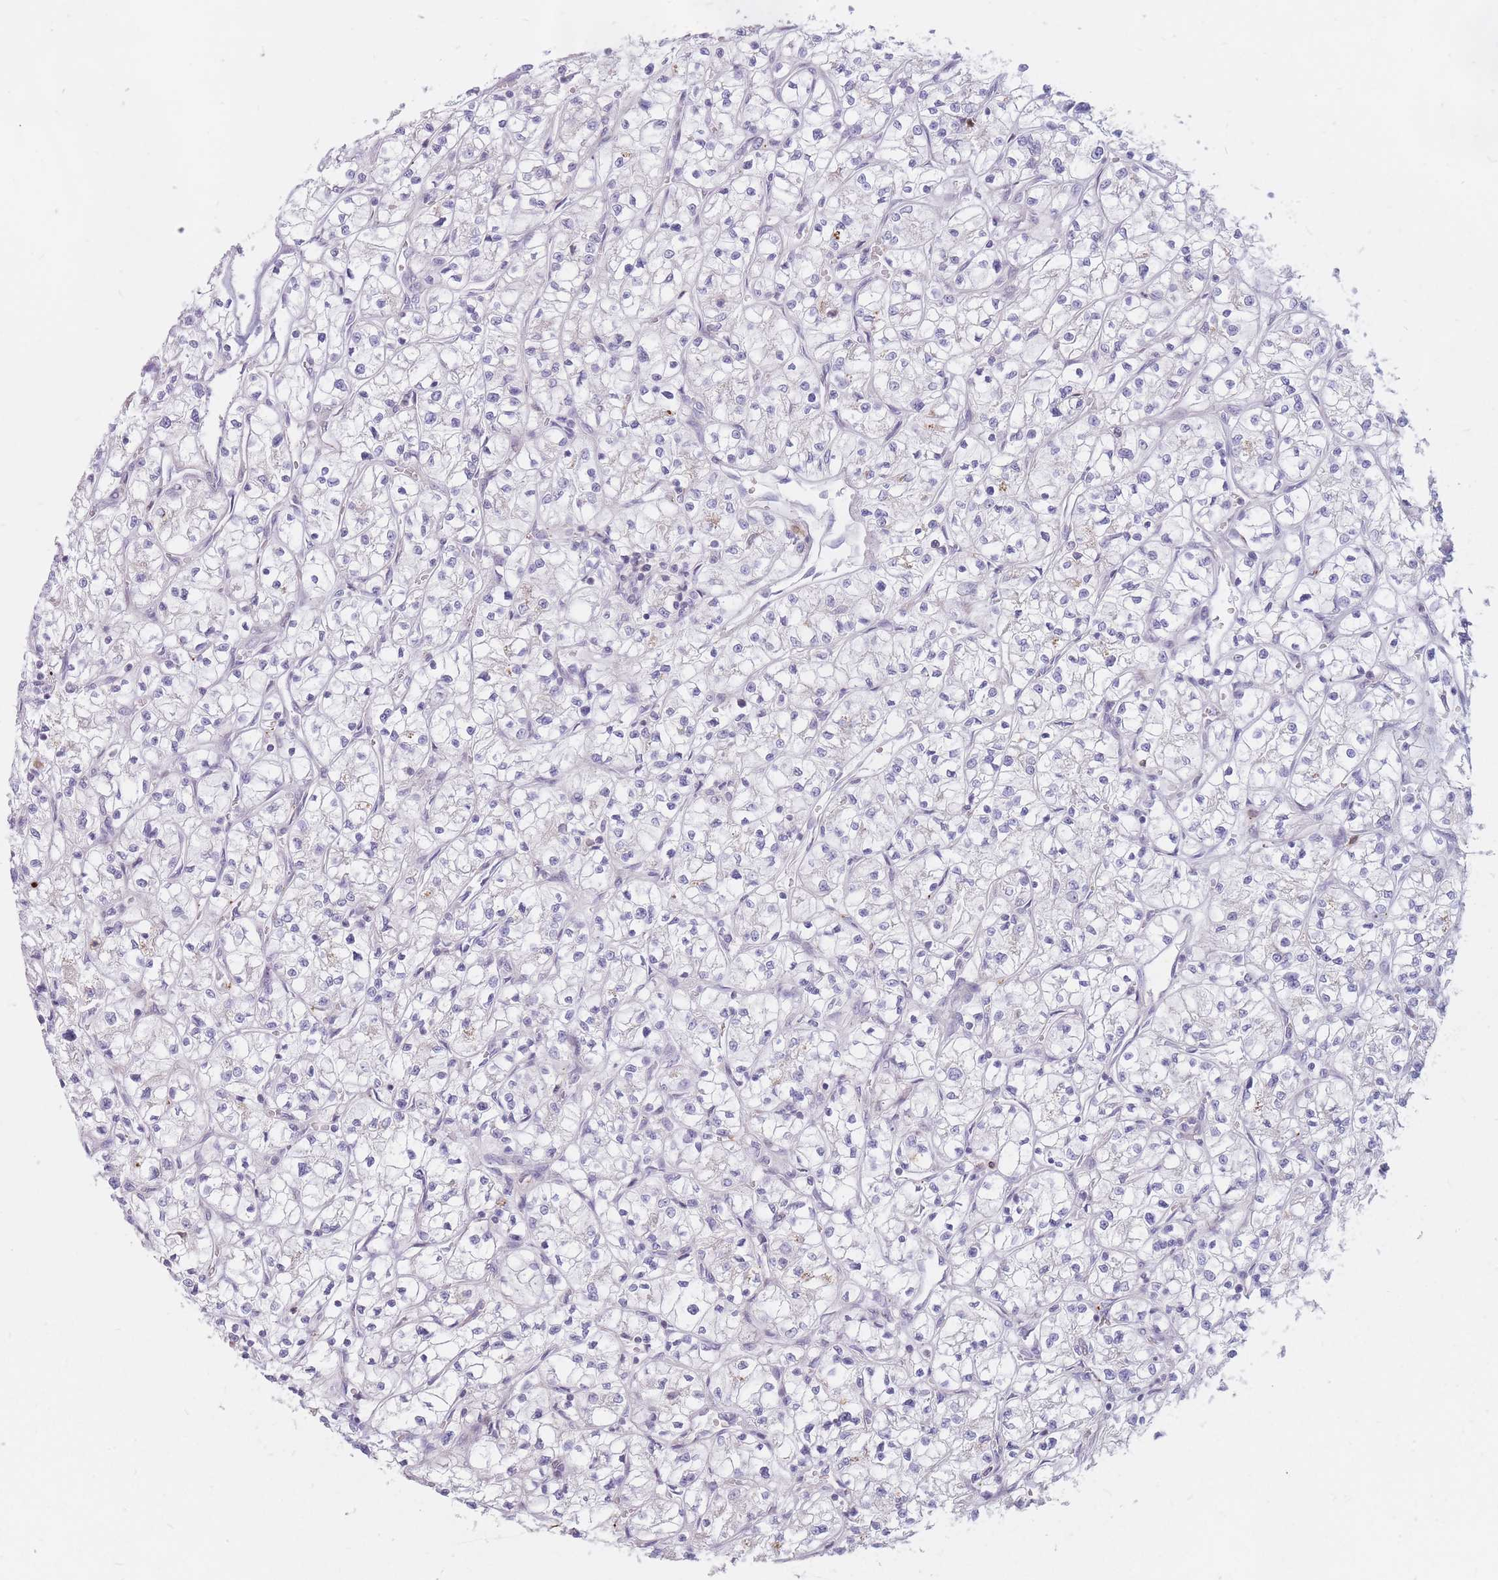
{"staining": {"intensity": "negative", "quantity": "none", "location": "none"}, "tissue": "renal cancer", "cell_type": "Tumor cells", "image_type": "cancer", "snomed": [{"axis": "morphology", "description": "Adenocarcinoma, NOS"}, {"axis": "topography", "description": "Kidney"}], "caption": "This image is of renal cancer stained with immunohistochemistry (IHC) to label a protein in brown with the nuclei are counter-stained blue. There is no positivity in tumor cells.", "gene": "PTGDR", "patient": {"sex": "female", "age": 64}}